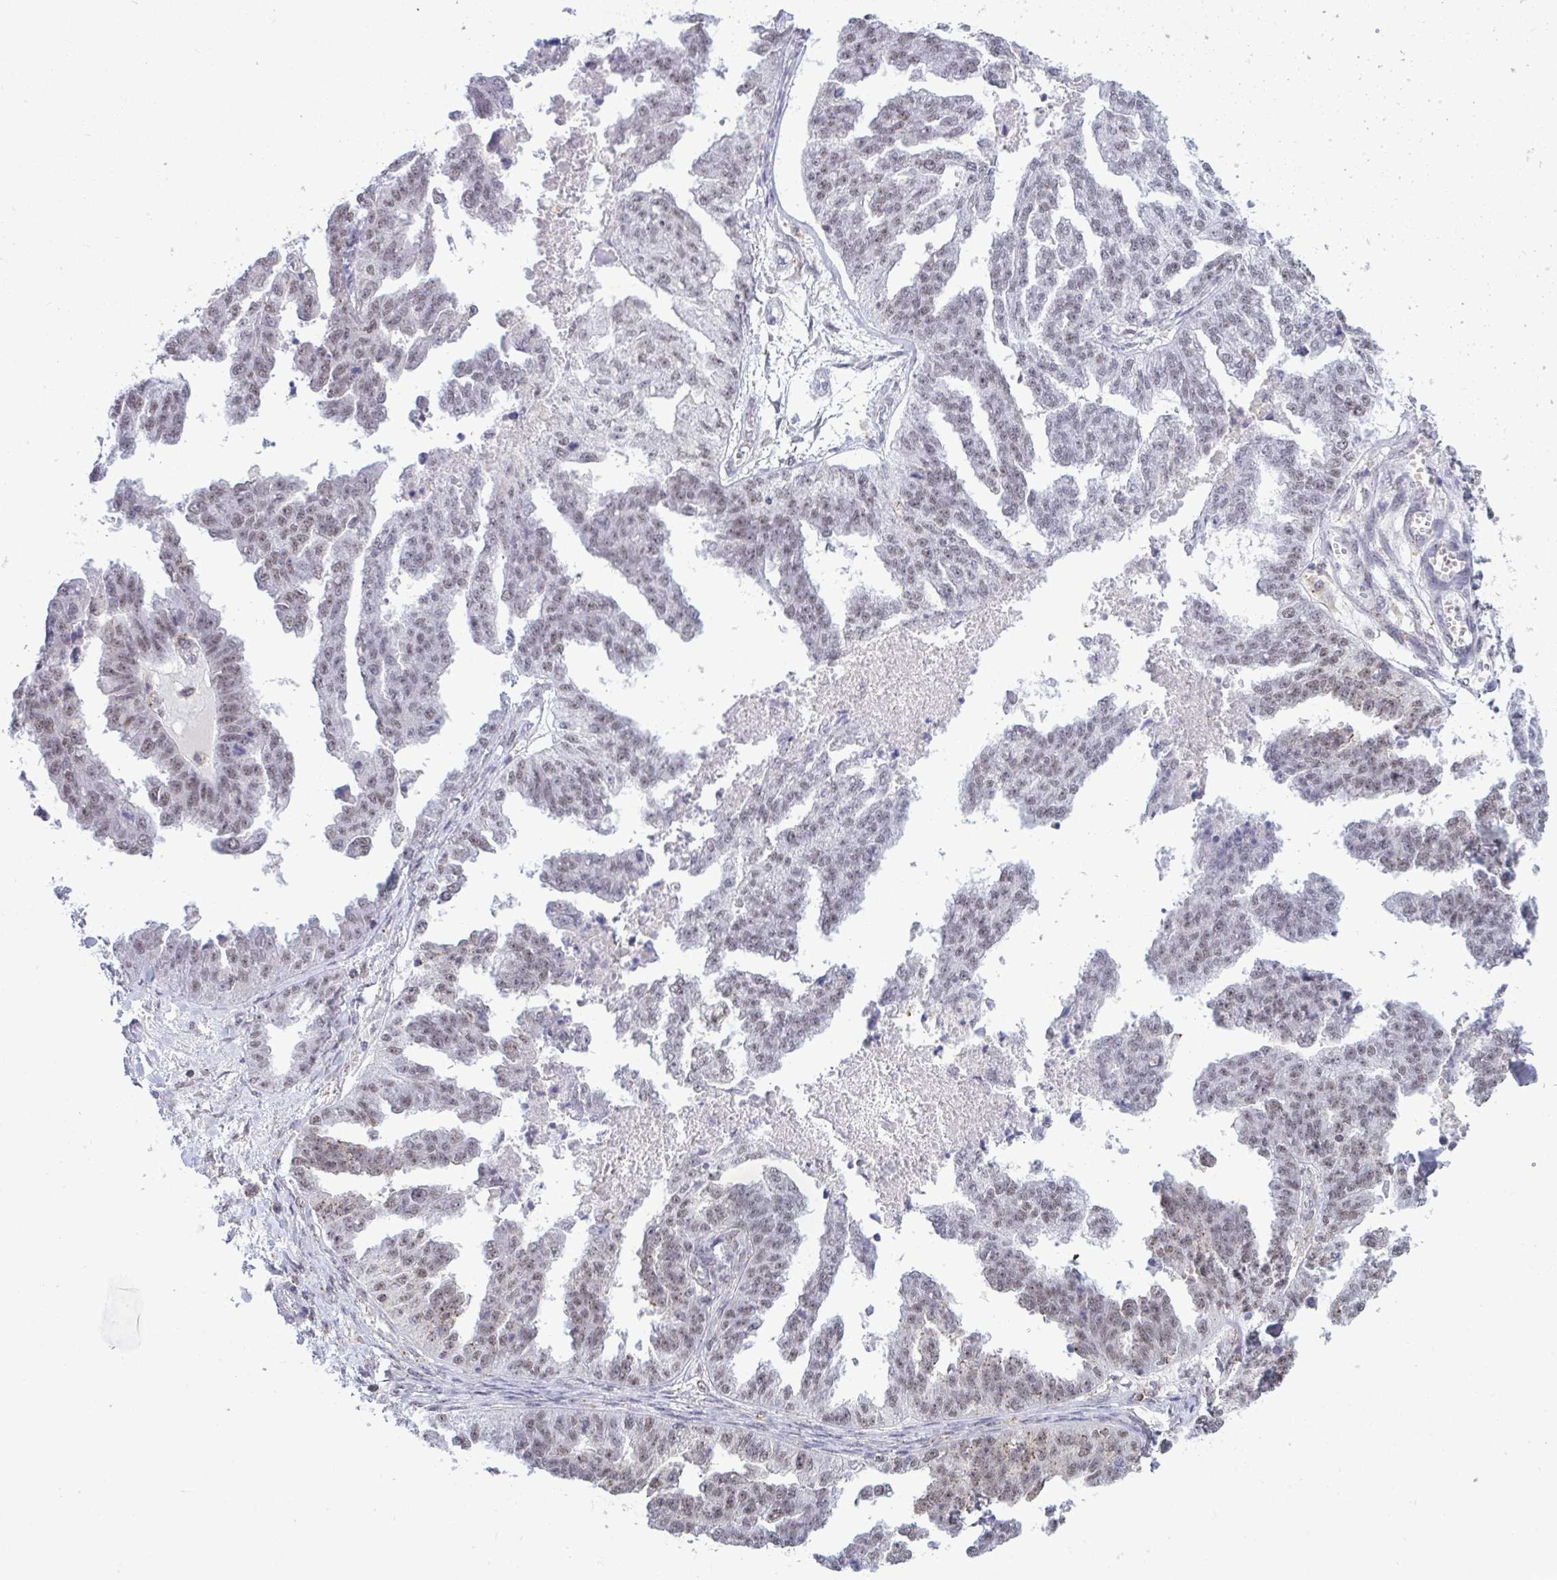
{"staining": {"intensity": "weak", "quantity": "25%-75%", "location": "cytoplasmic/membranous"}, "tissue": "ovarian cancer", "cell_type": "Tumor cells", "image_type": "cancer", "snomed": [{"axis": "morphology", "description": "Cystadenocarcinoma, serous, NOS"}, {"axis": "topography", "description": "Ovary"}], "caption": "Immunohistochemical staining of human ovarian cancer displays low levels of weak cytoplasmic/membranous protein staining in approximately 25%-75% of tumor cells. The protein is shown in brown color, while the nuclei are stained blue.", "gene": "PUF60", "patient": {"sex": "female", "age": 58}}